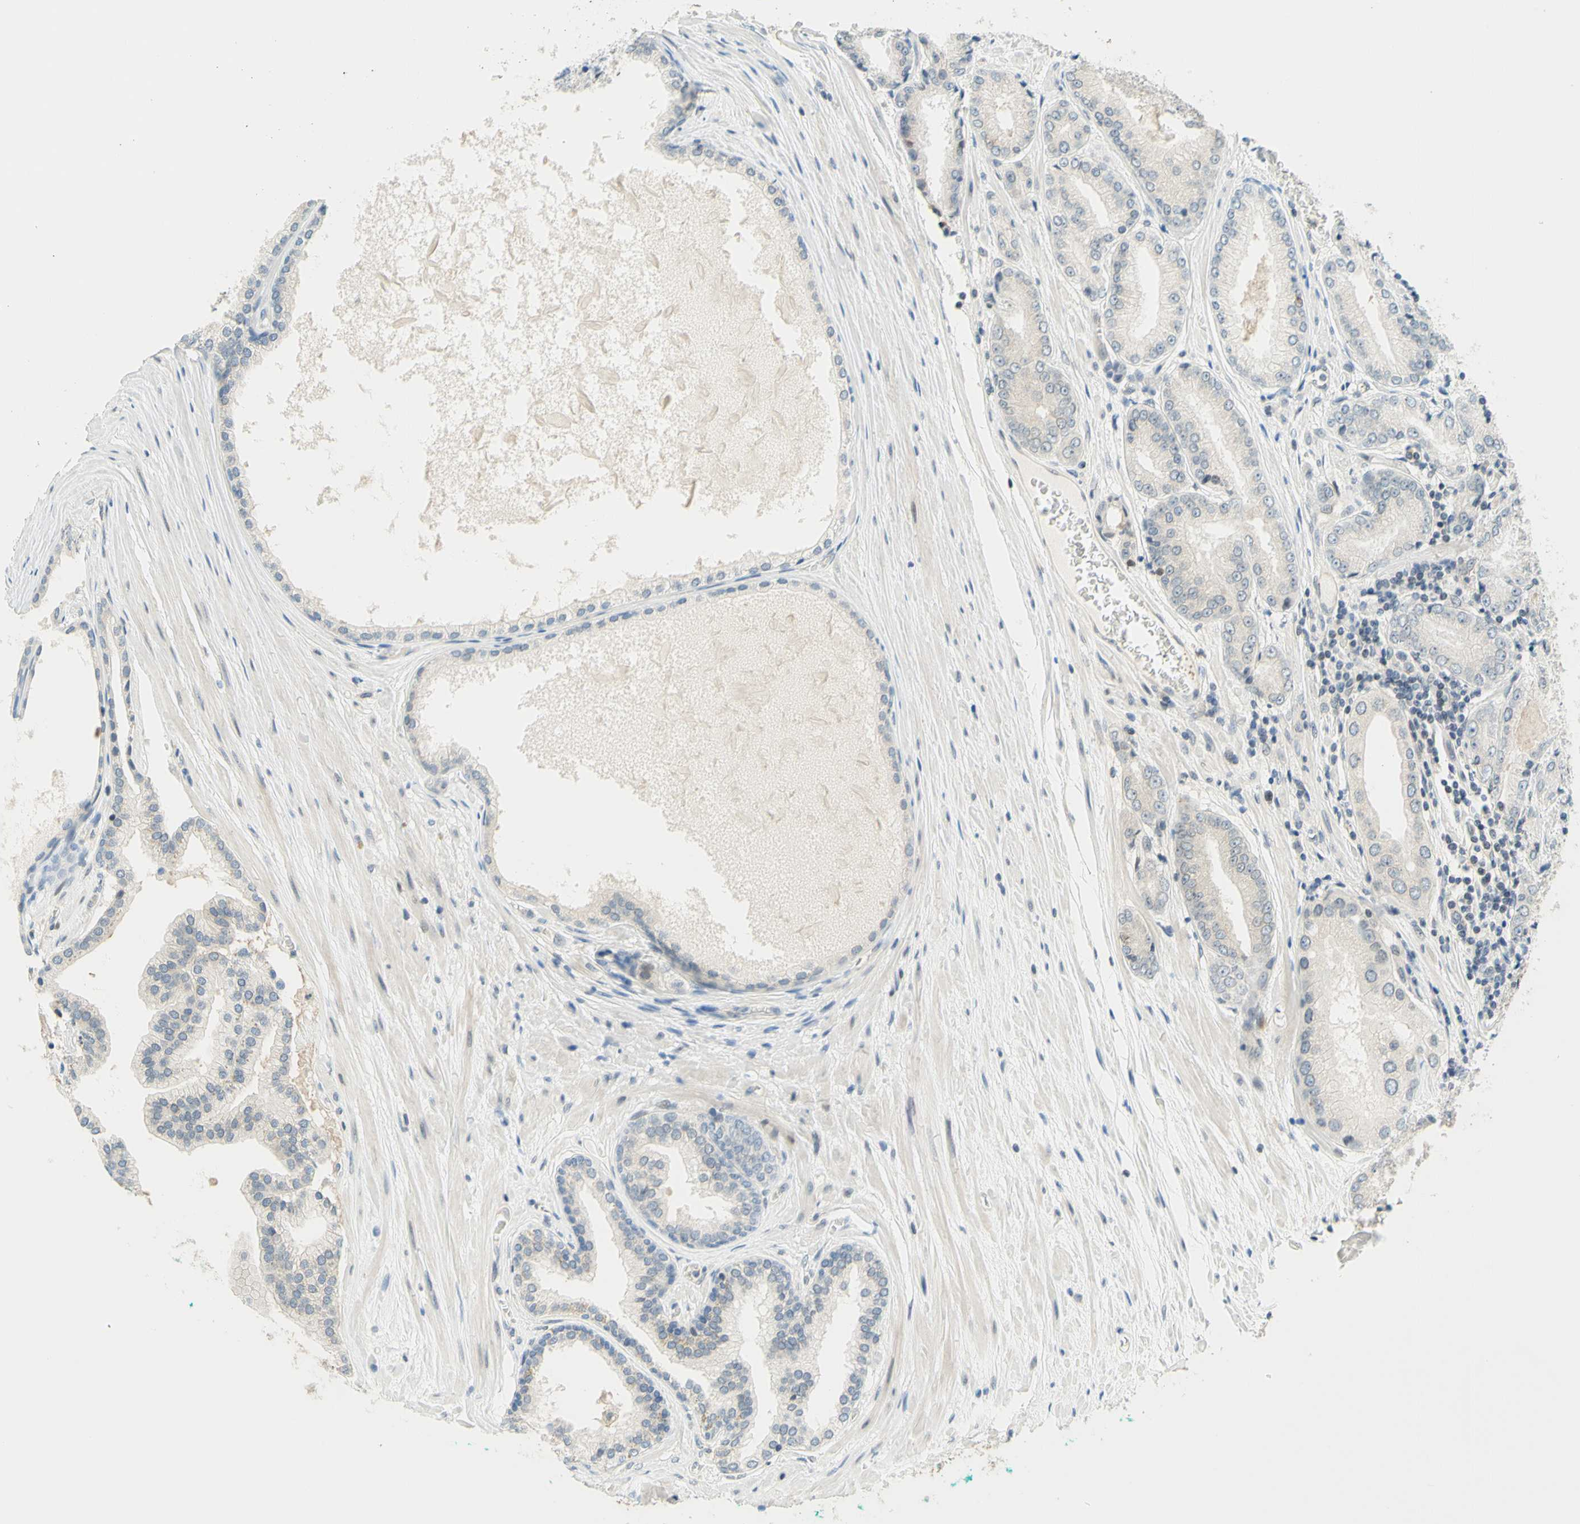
{"staining": {"intensity": "negative", "quantity": "none", "location": "none"}, "tissue": "prostate cancer", "cell_type": "Tumor cells", "image_type": "cancer", "snomed": [{"axis": "morphology", "description": "Adenocarcinoma, High grade"}, {"axis": "topography", "description": "Prostate"}], "caption": "Immunohistochemistry image of prostate high-grade adenocarcinoma stained for a protein (brown), which displays no staining in tumor cells.", "gene": "C2CD2L", "patient": {"sex": "male", "age": 59}}